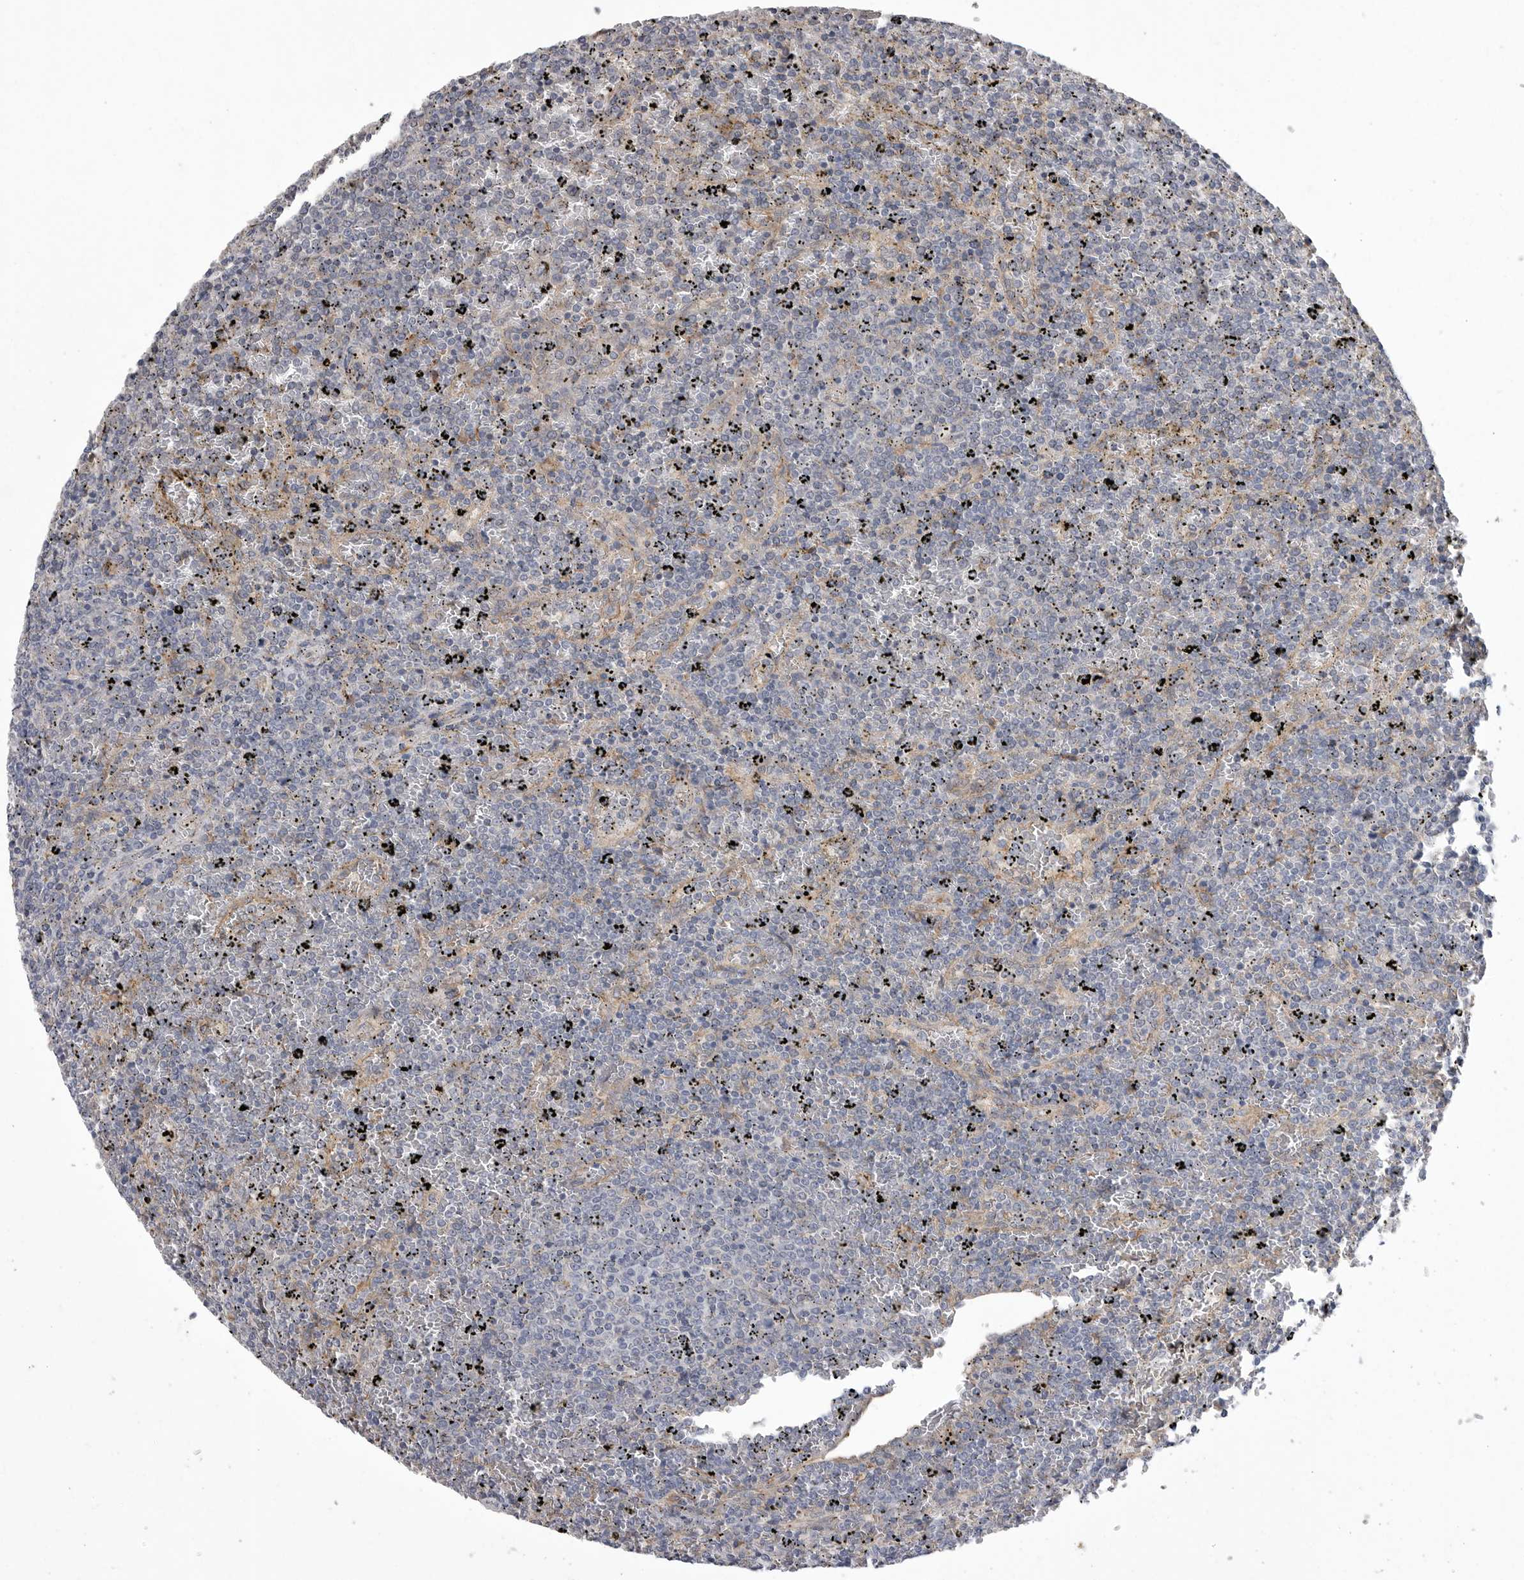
{"staining": {"intensity": "negative", "quantity": "none", "location": "none"}, "tissue": "lymphoma", "cell_type": "Tumor cells", "image_type": "cancer", "snomed": [{"axis": "morphology", "description": "Malignant lymphoma, non-Hodgkin's type, Low grade"}, {"axis": "topography", "description": "Spleen"}], "caption": "Immunohistochemical staining of human lymphoma exhibits no significant staining in tumor cells.", "gene": "NECTIN2", "patient": {"sex": "female", "age": 77}}